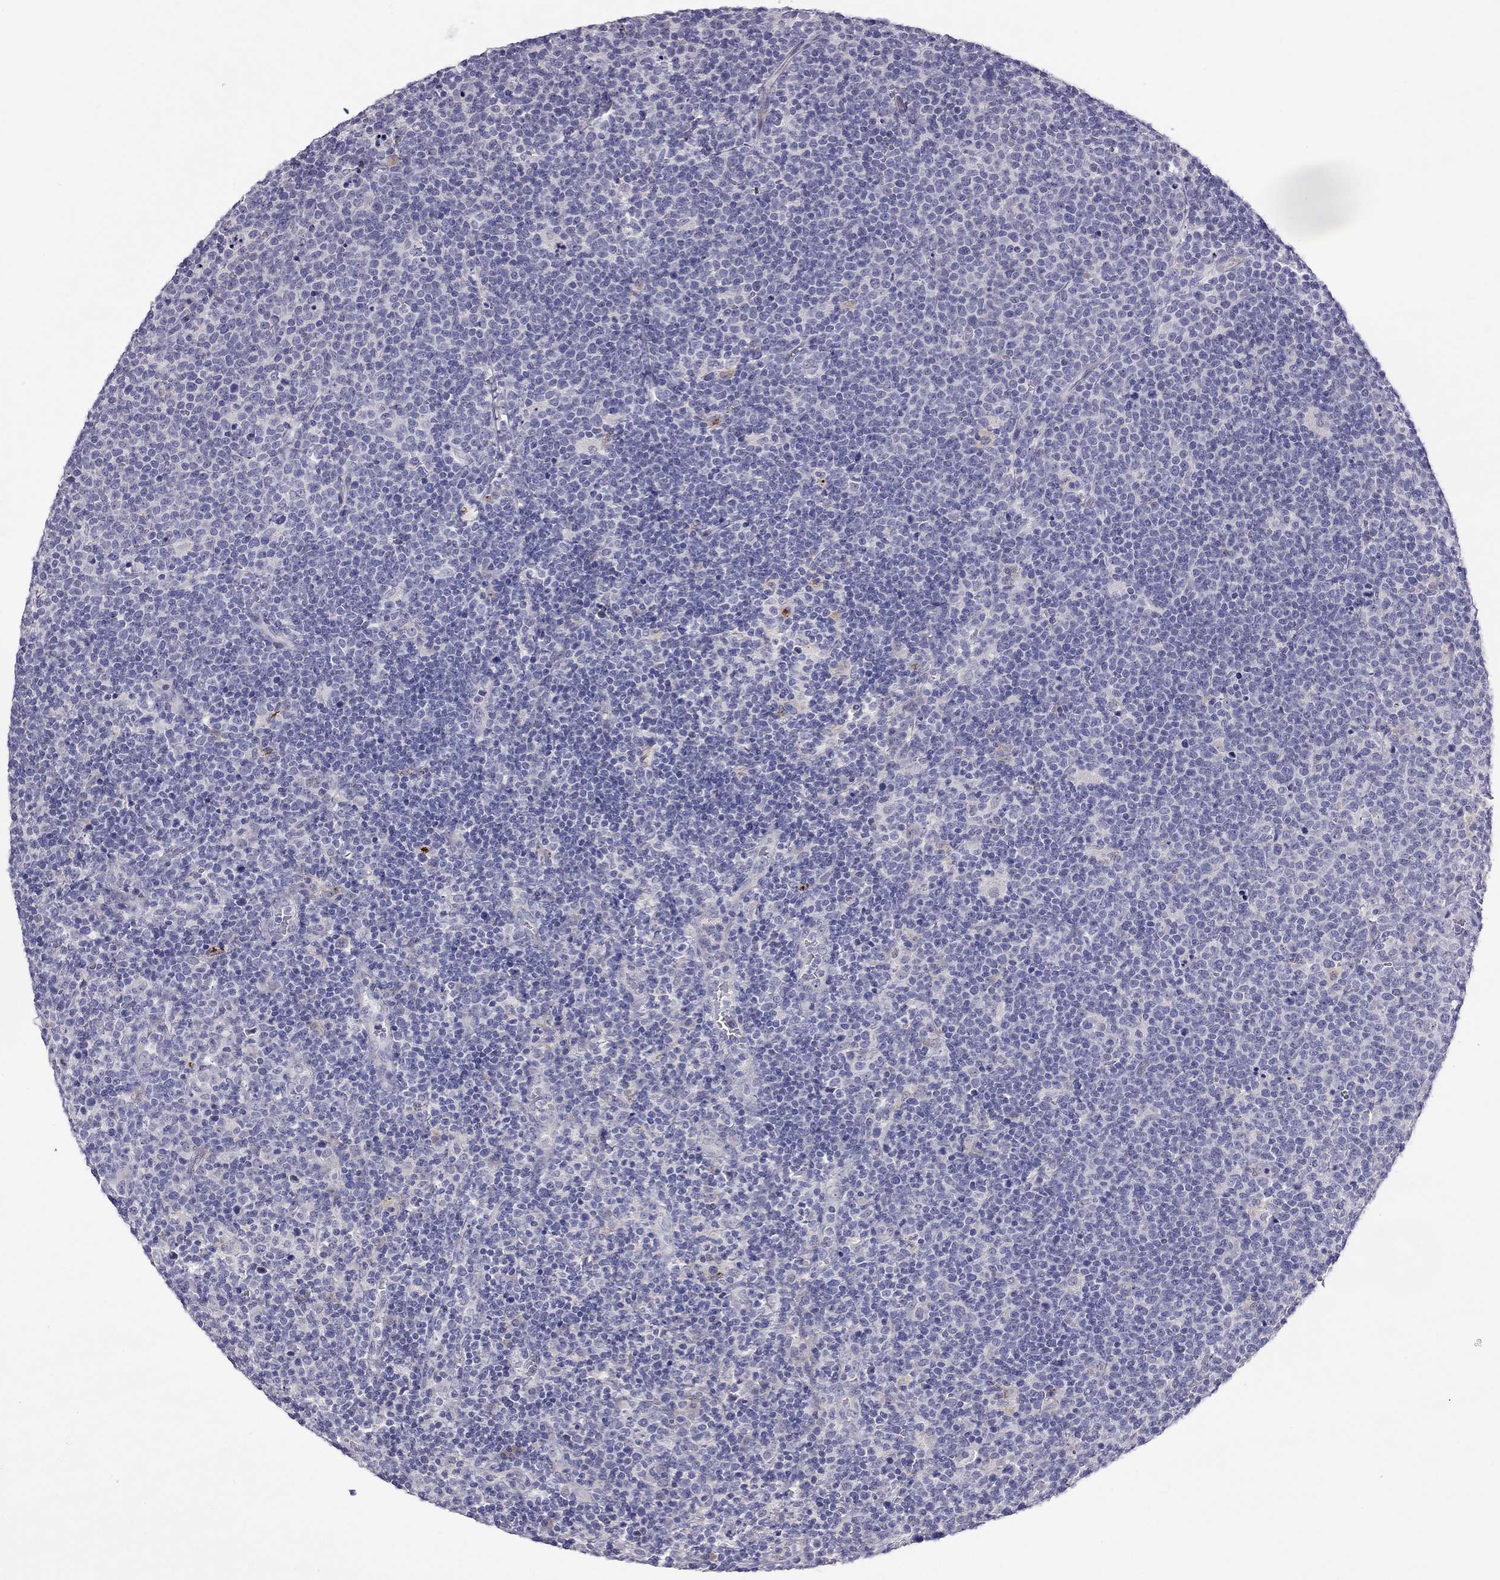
{"staining": {"intensity": "negative", "quantity": "none", "location": "none"}, "tissue": "lymphoma", "cell_type": "Tumor cells", "image_type": "cancer", "snomed": [{"axis": "morphology", "description": "Malignant lymphoma, non-Hodgkin's type, High grade"}, {"axis": "topography", "description": "Lymph node"}], "caption": "This is an immunohistochemistry (IHC) histopathology image of human lymphoma. There is no positivity in tumor cells.", "gene": "CPNE4", "patient": {"sex": "male", "age": 61}}